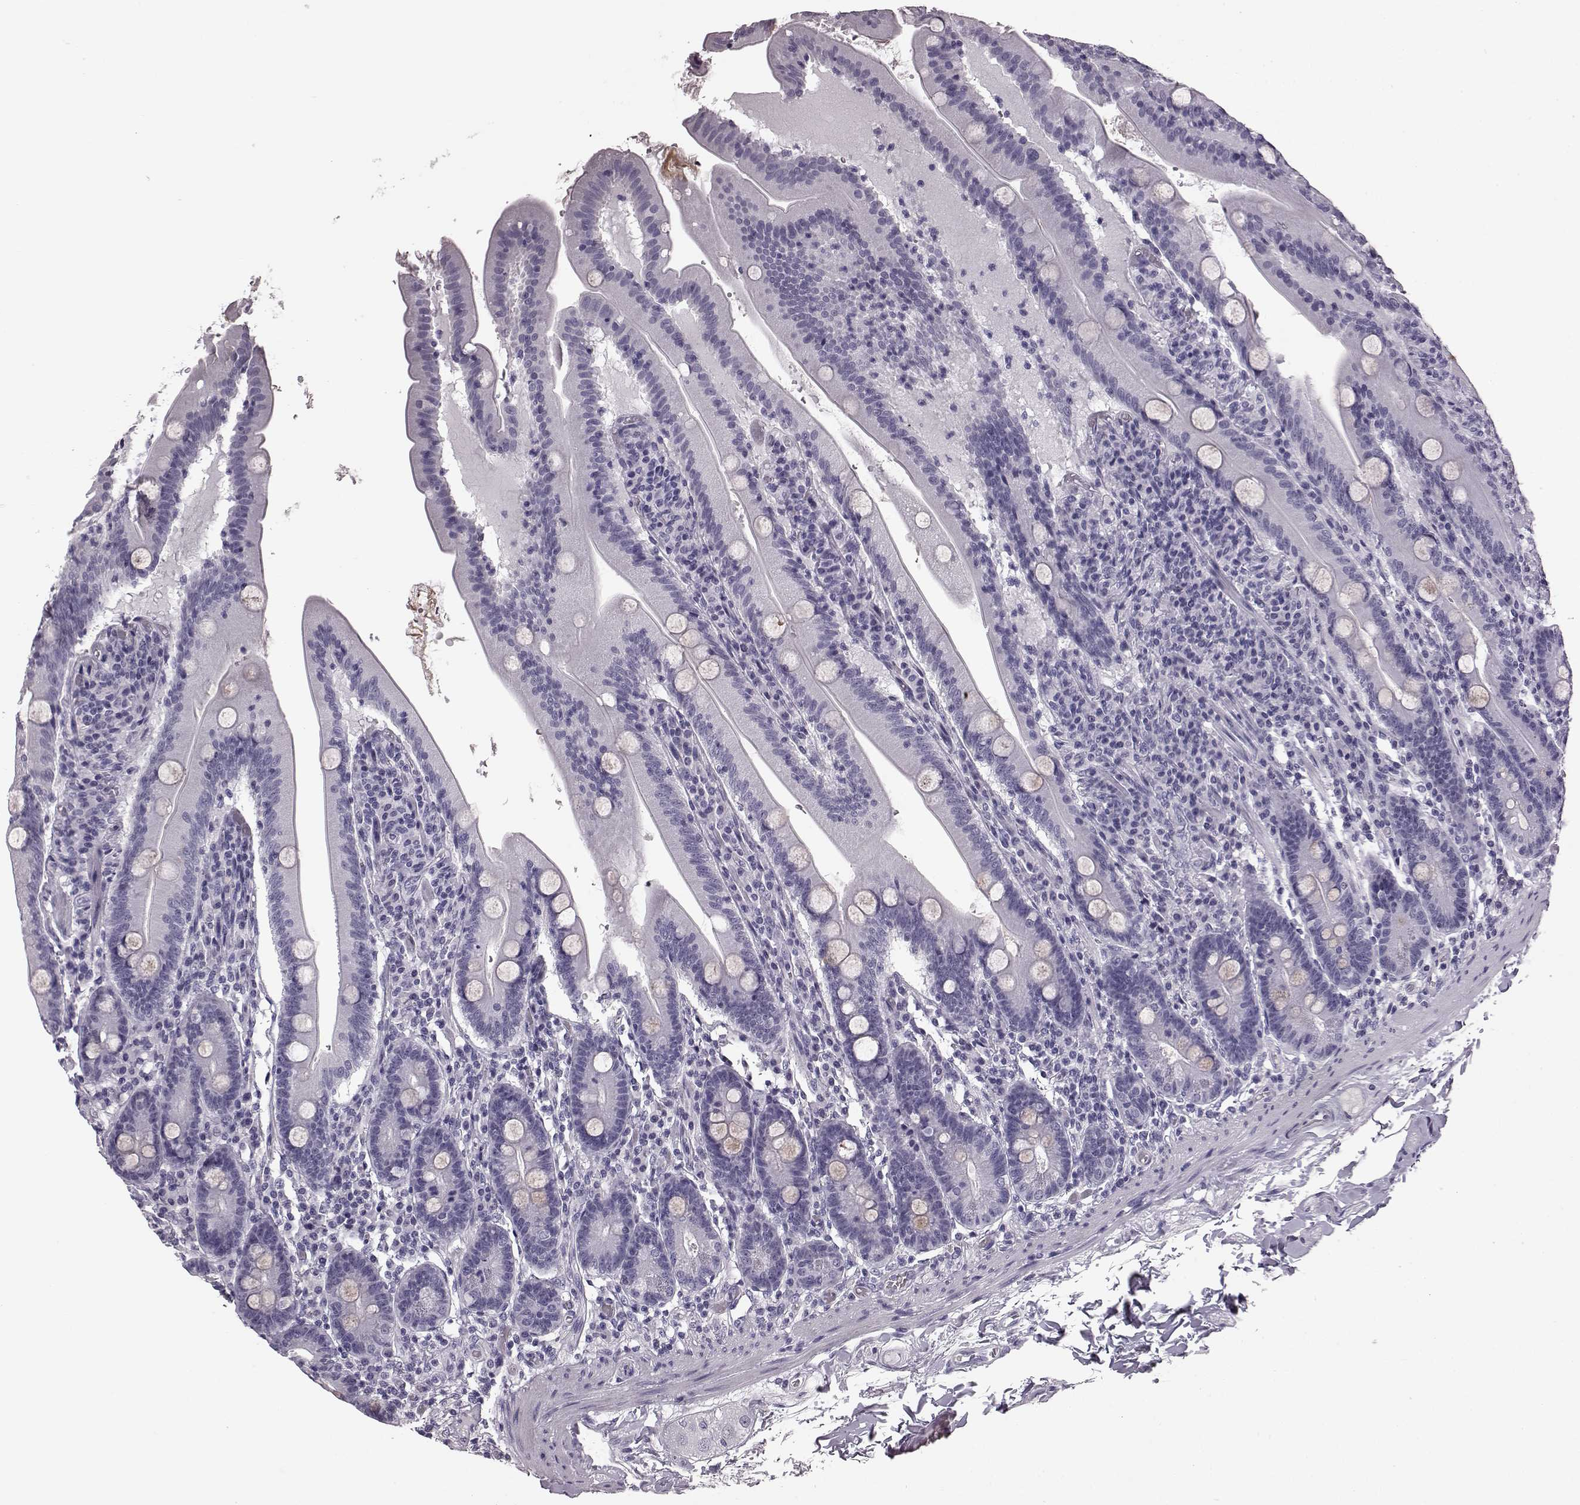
{"staining": {"intensity": "negative", "quantity": "none", "location": "none"}, "tissue": "small intestine", "cell_type": "Glandular cells", "image_type": "normal", "snomed": [{"axis": "morphology", "description": "Normal tissue, NOS"}, {"axis": "topography", "description": "Small intestine"}], "caption": "The micrograph reveals no significant staining in glandular cells of small intestine.", "gene": "AIPL1", "patient": {"sex": "male", "age": 37}}